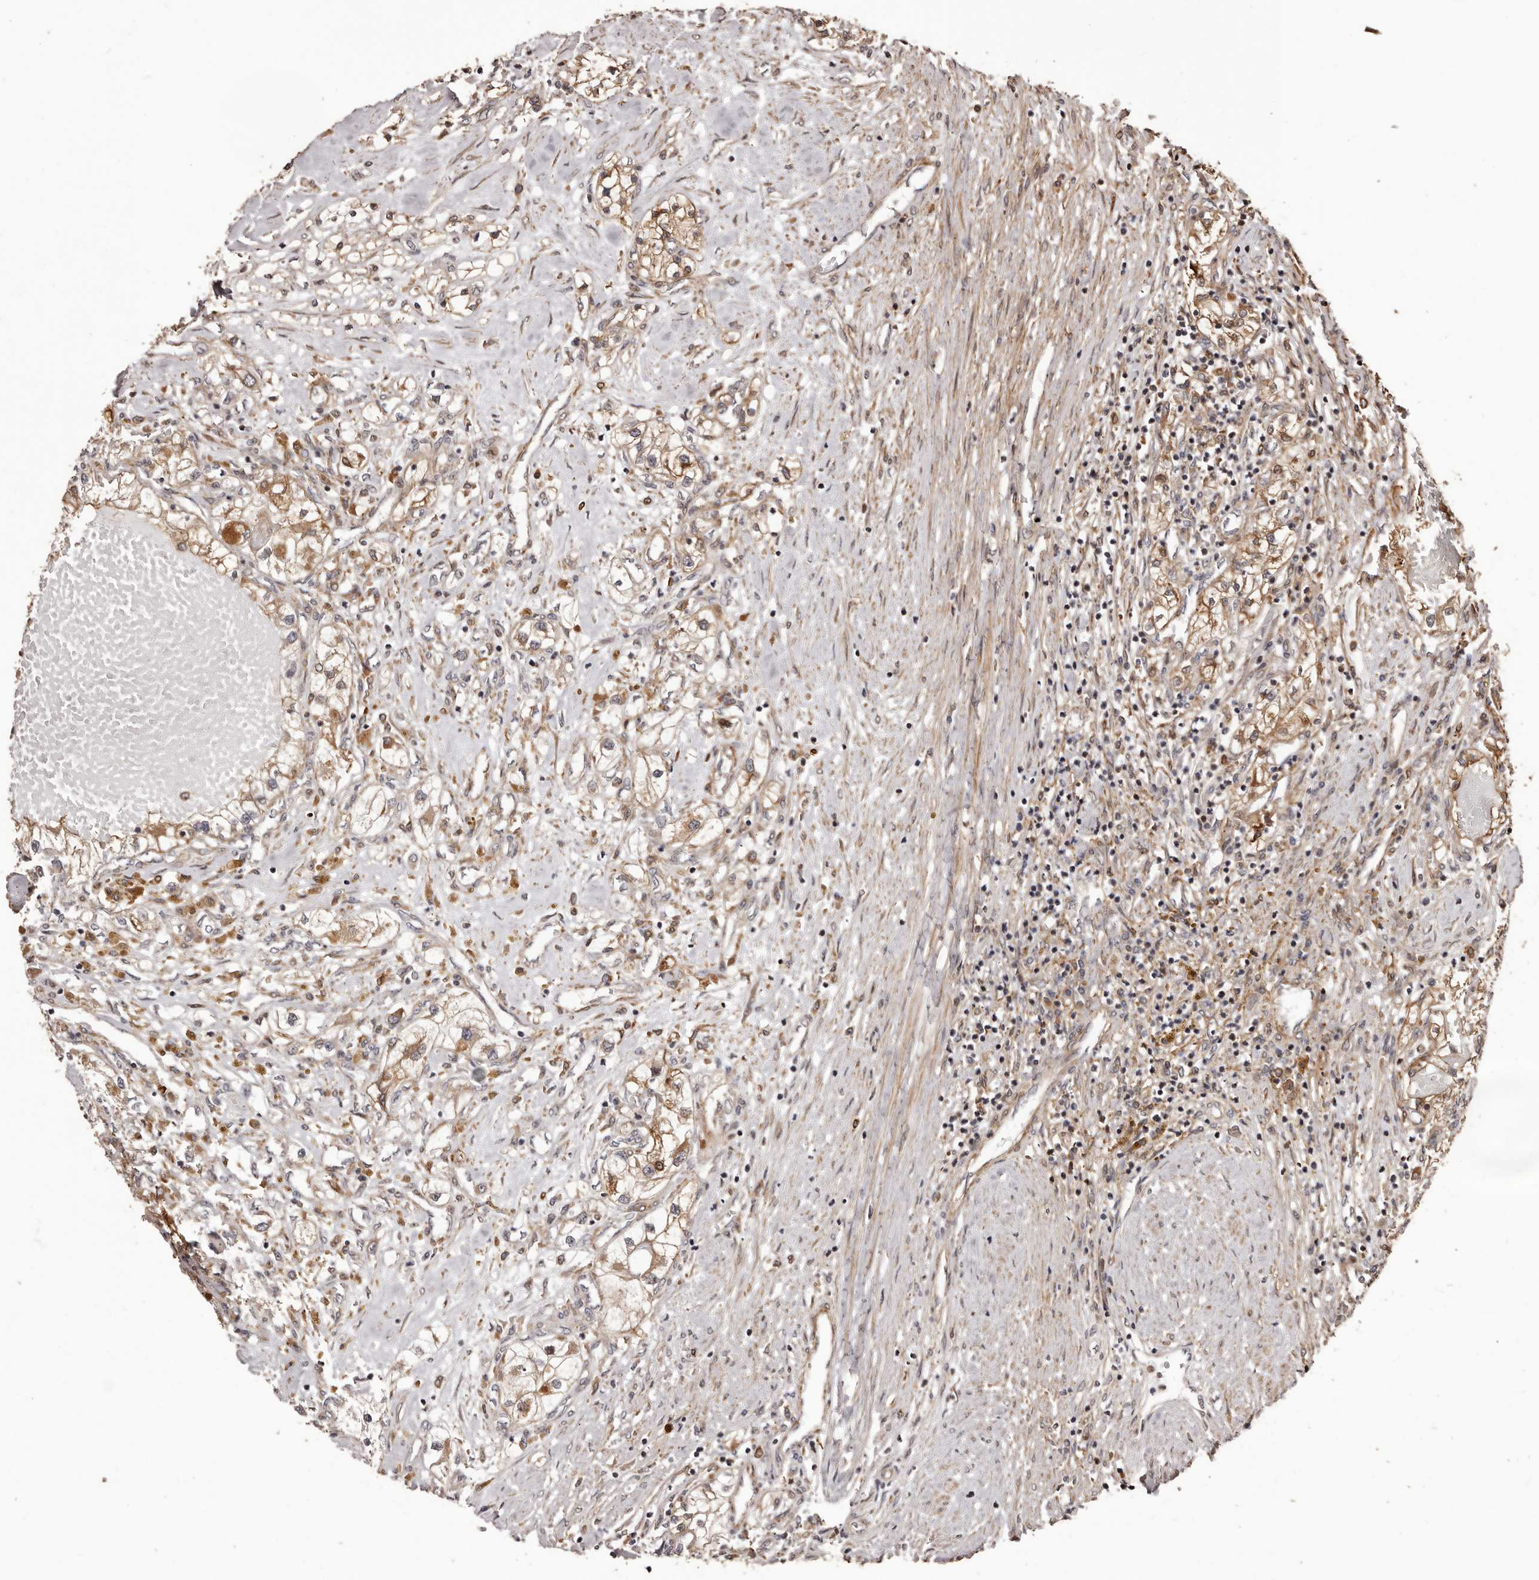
{"staining": {"intensity": "moderate", "quantity": "25%-75%", "location": "cytoplasmic/membranous"}, "tissue": "renal cancer", "cell_type": "Tumor cells", "image_type": "cancer", "snomed": [{"axis": "morphology", "description": "Normal tissue, NOS"}, {"axis": "morphology", "description": "Adenocarcinoma, NOS"}, {"axis": "topography", "description": "Kidney"}], "caption": "Immunohistochemistry (IHC) micrograph of neoplastic tissue: human renal cancer (adenocarcinoma) stained using IHC reveals medium levels of moderate protein expression localized specifically in the cytoplasmic/membranous of tumor cells, appearing as a cytoplasmic/membranous brown color.", "gene": "ZCCHC7", "patient": {"sex": "male", "age": 68}}